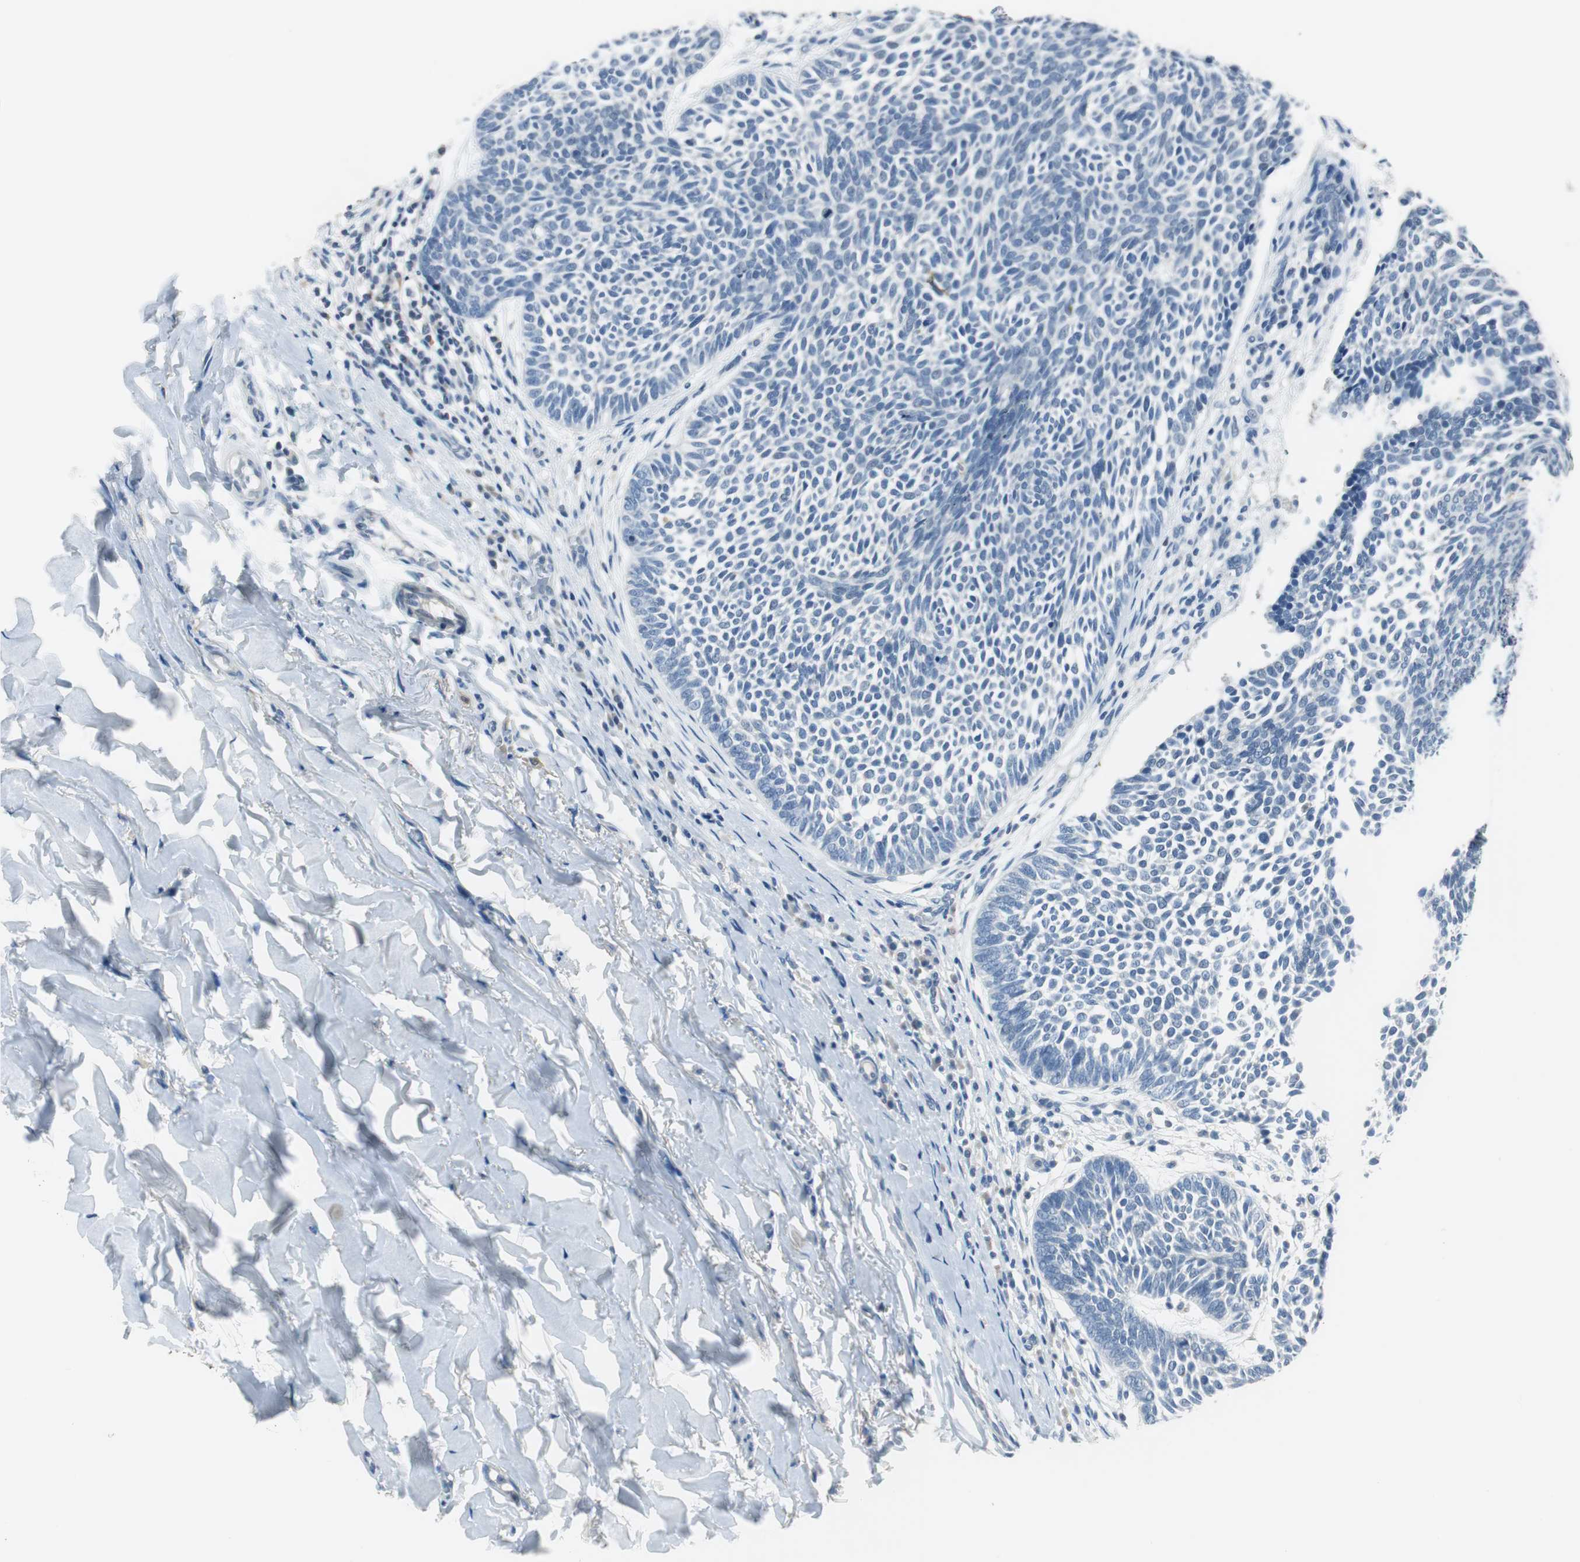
{"staining": {"intensity": "negative", "quantity": "none", "location": "none"}, "tissue": "skin cancer", "cell_type": "Tumor cells", "image_type": "cancer", "snomed": [{"axis": "morphology", "description": "Normal tissue, NOS"}, {"axis": "morphology", "description": "Basal cell carcinoma"}, {"axis": "topography", "description": "Skin"}], "caption": "The photomicrograph shows no significant expression in tumor cells of skin cancer.", "gene": "MSTO1", "patient": {"sex": "male", "age": 87}}